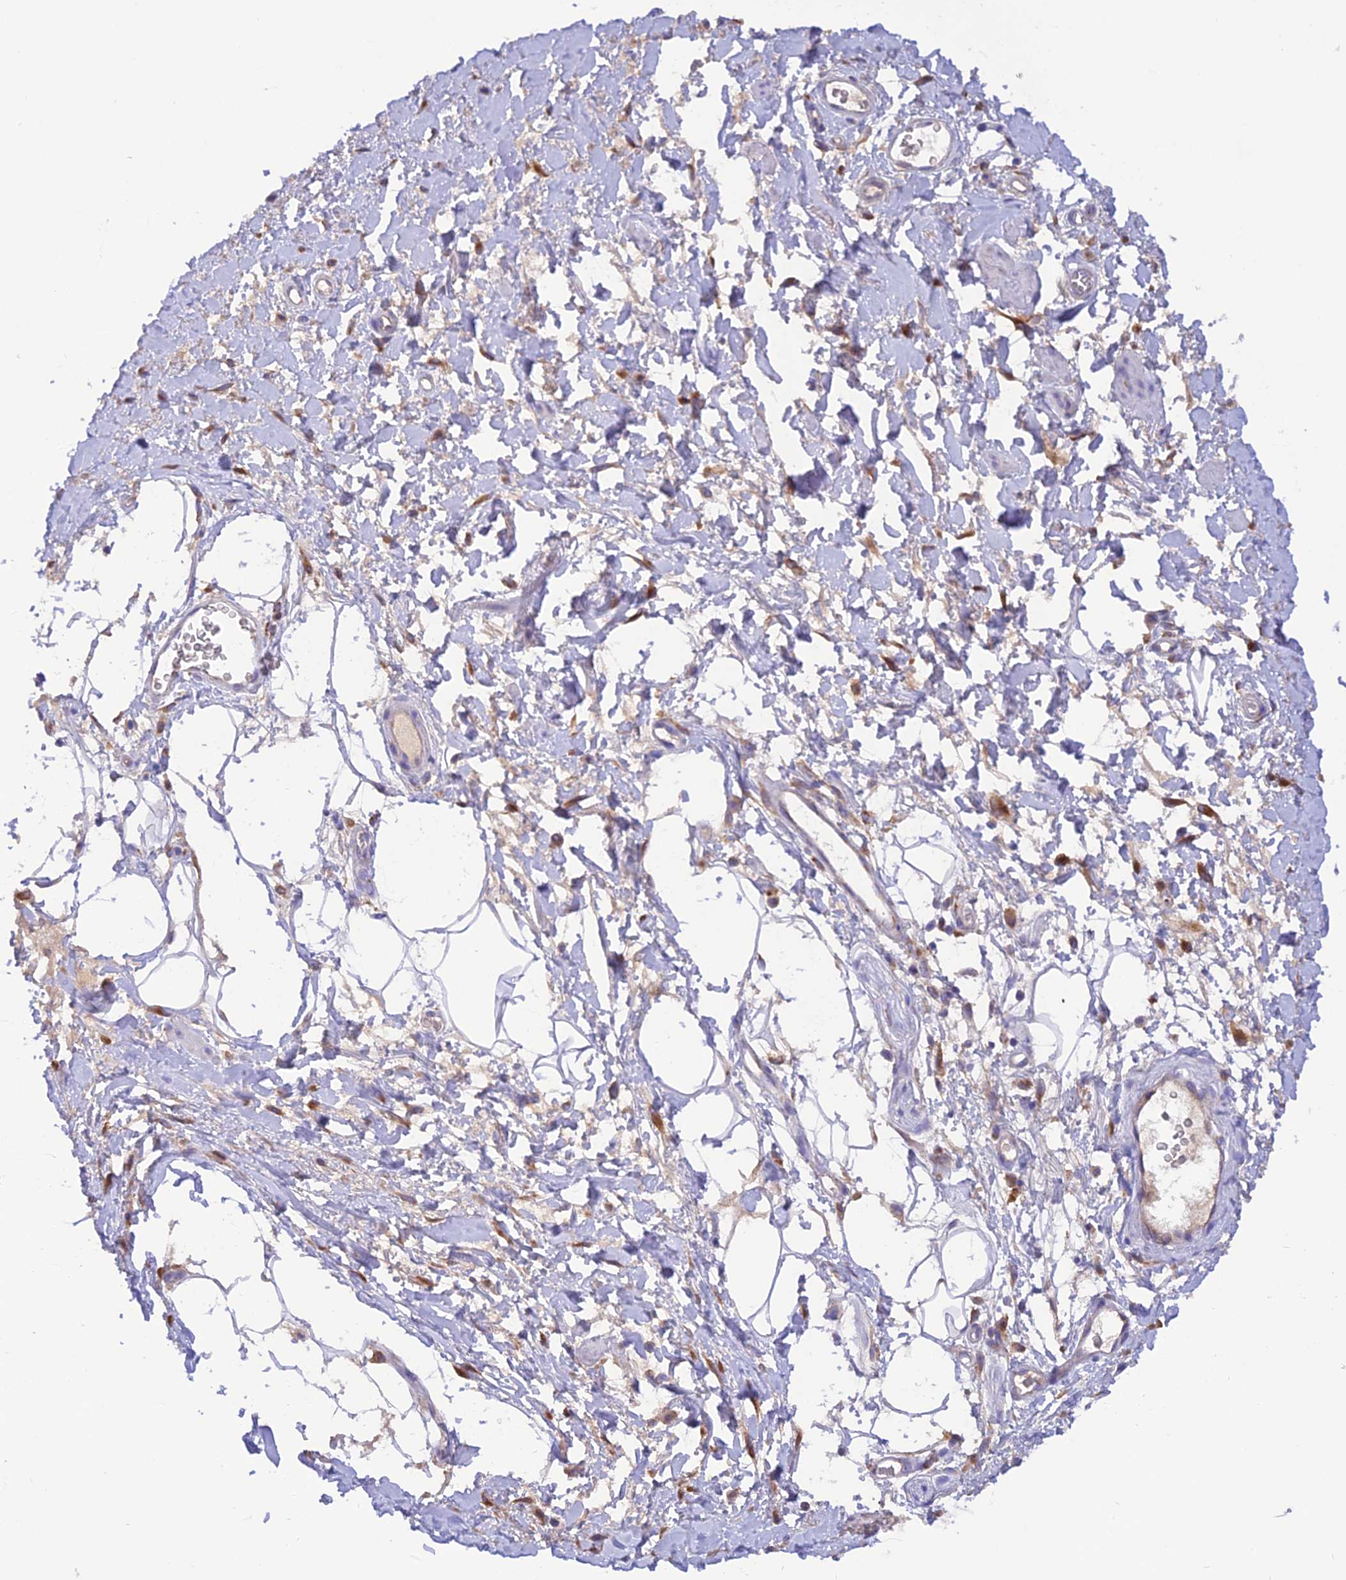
{"staining": {"intensity": "negative", "quantity": "none", "location": "none"}, "tissue": "adipose tissue", "cell_type": "Adipocytes", "image_type": "normal", "snomed": [{"axis": "morphology", "description": "Normal tissue, NOS"}, {"axis": "morphology", "description": "Adenocarcinoma, NOS"}, {"axis": "topography", "description": "Rectum"}, {"axis": "topography", "description": "Vagina"}, {"axis": "topography", "description": "Peripheral nerve tissue"}], "caption": "IHC micrograph of unremarkable adipose tissue: adipose tissue stained with DAB shows no significant protein positivity in adipocytes. (Brightfield microscopy of DAB (3,3'-diaminobenzidine) immunohistochemistry at high magnification).", "gene": "ENSG00000255439", "patient": {"sex": "female", "age": 71}}